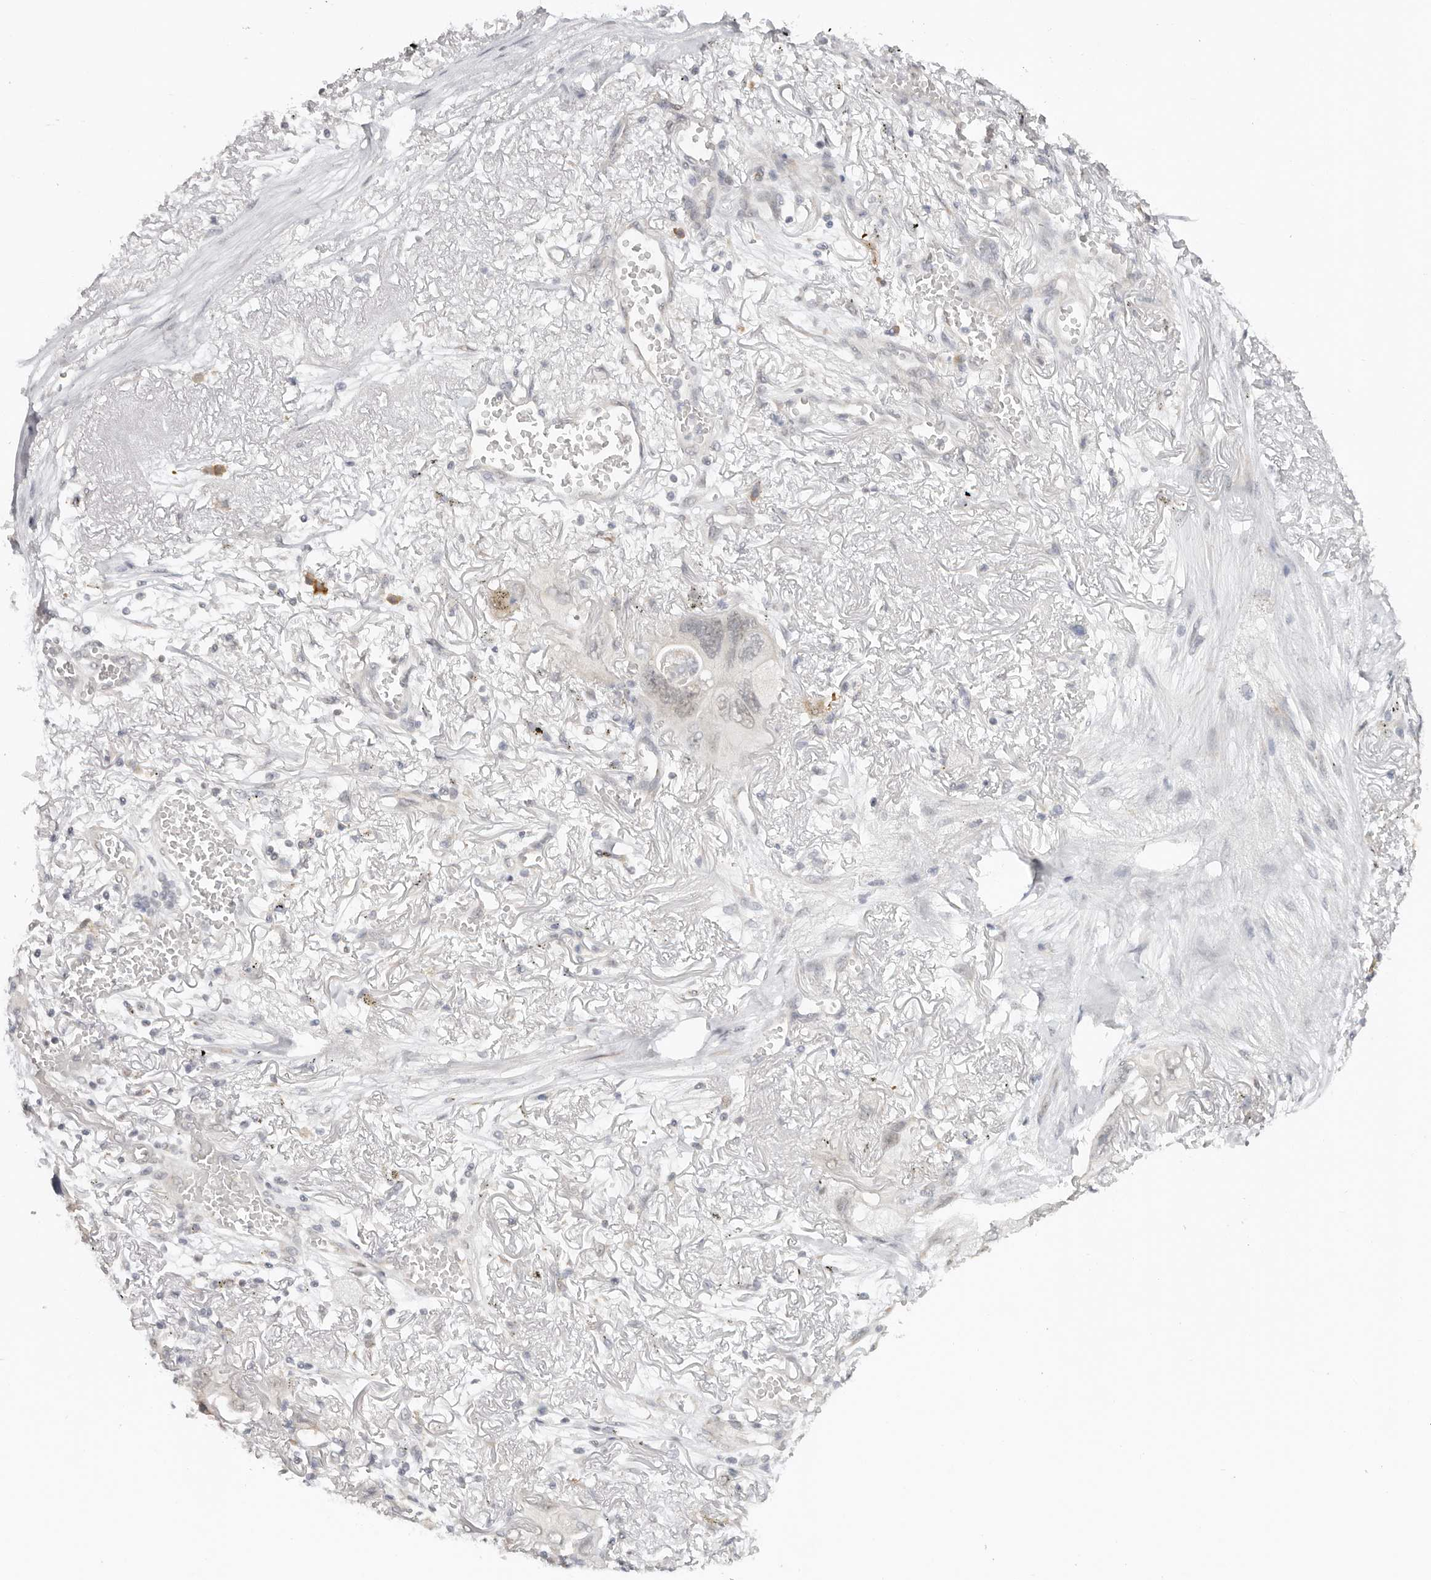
{"staining": {"intensity": "weak", "quantity": "<25%", "location": "nuclear"}, "tissue": "lung cancer", "cell_type": "Tumor cells", "image_type": "cancer", "snomed": [{"axis": "morphology", "description": "Squamous cell carcinoma, NOS"}, {"axis": "topography", "description": "Lung"}], "caption": "This is an immunohistochemistry (IHC) image of human squamous cell carcinoma (lung). There is no positivity in tumor cells.", "gene": "LARP7", "patient": {"sex": "female", "age": 73}}